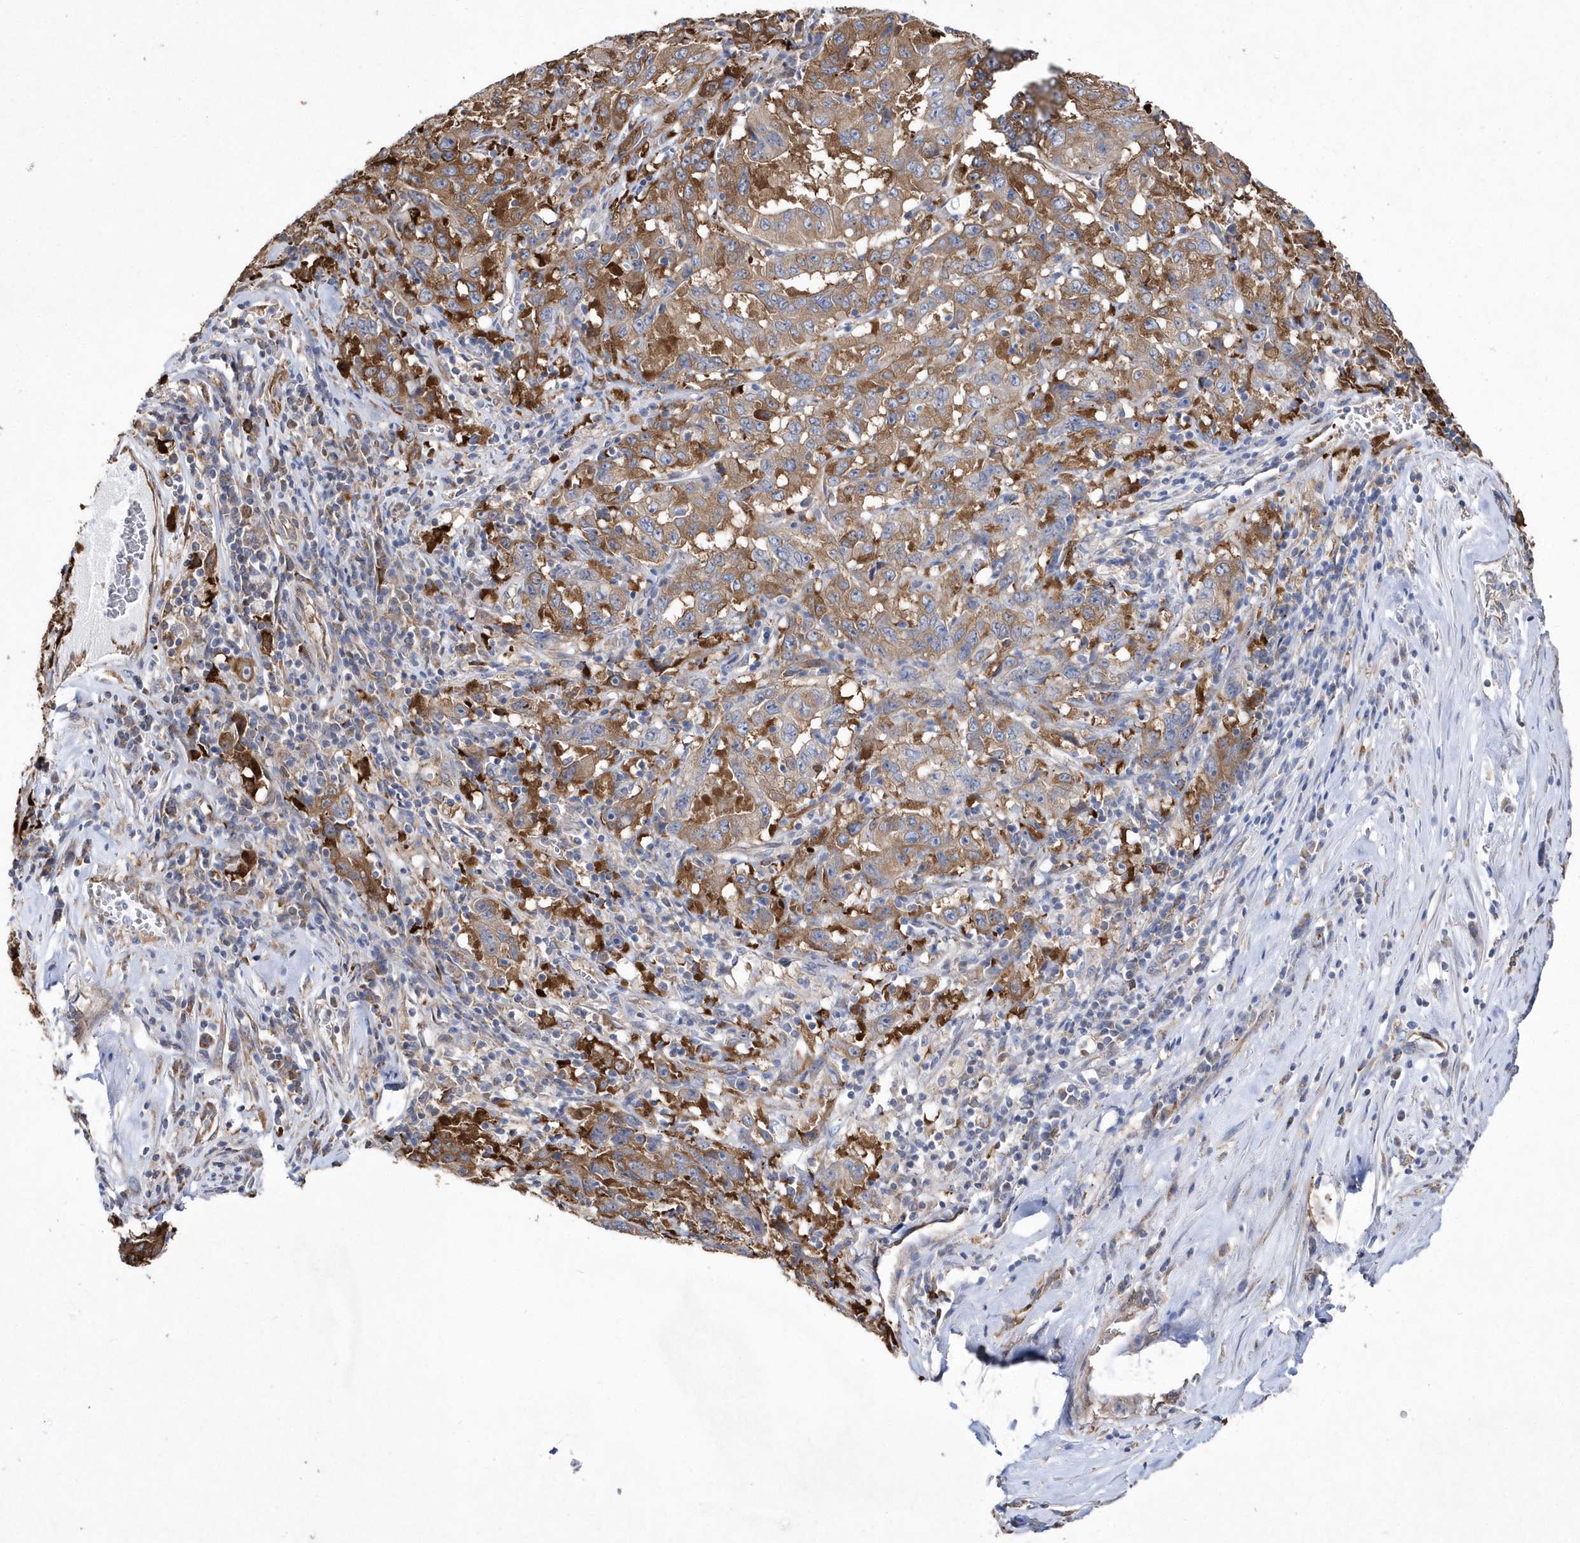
{"staining": {"intensity": "moderate", "quantity": ">75%", "location": "cytoplasmic/membranous"}, "tissue": "pancreatic cancer", "cell_type": "Tumor cells", "image_type": "cancer", "snomed": [{"axis": "morphology", "description": "Adenocarcinoma, NOS"}, {"axis": "topography", "description": "Pancreas"}], "caption": "DAB (3,3'-diaminobenzidine) immunohistochemical staining of human pancreatic cancer (adenocarcinoma) demonstrates moderate cytoplasmic/membranous protein positivity in about >75% of tumor cells.", "gene": "JKAMP", "patient": {"sex": "male", "age": 63}}